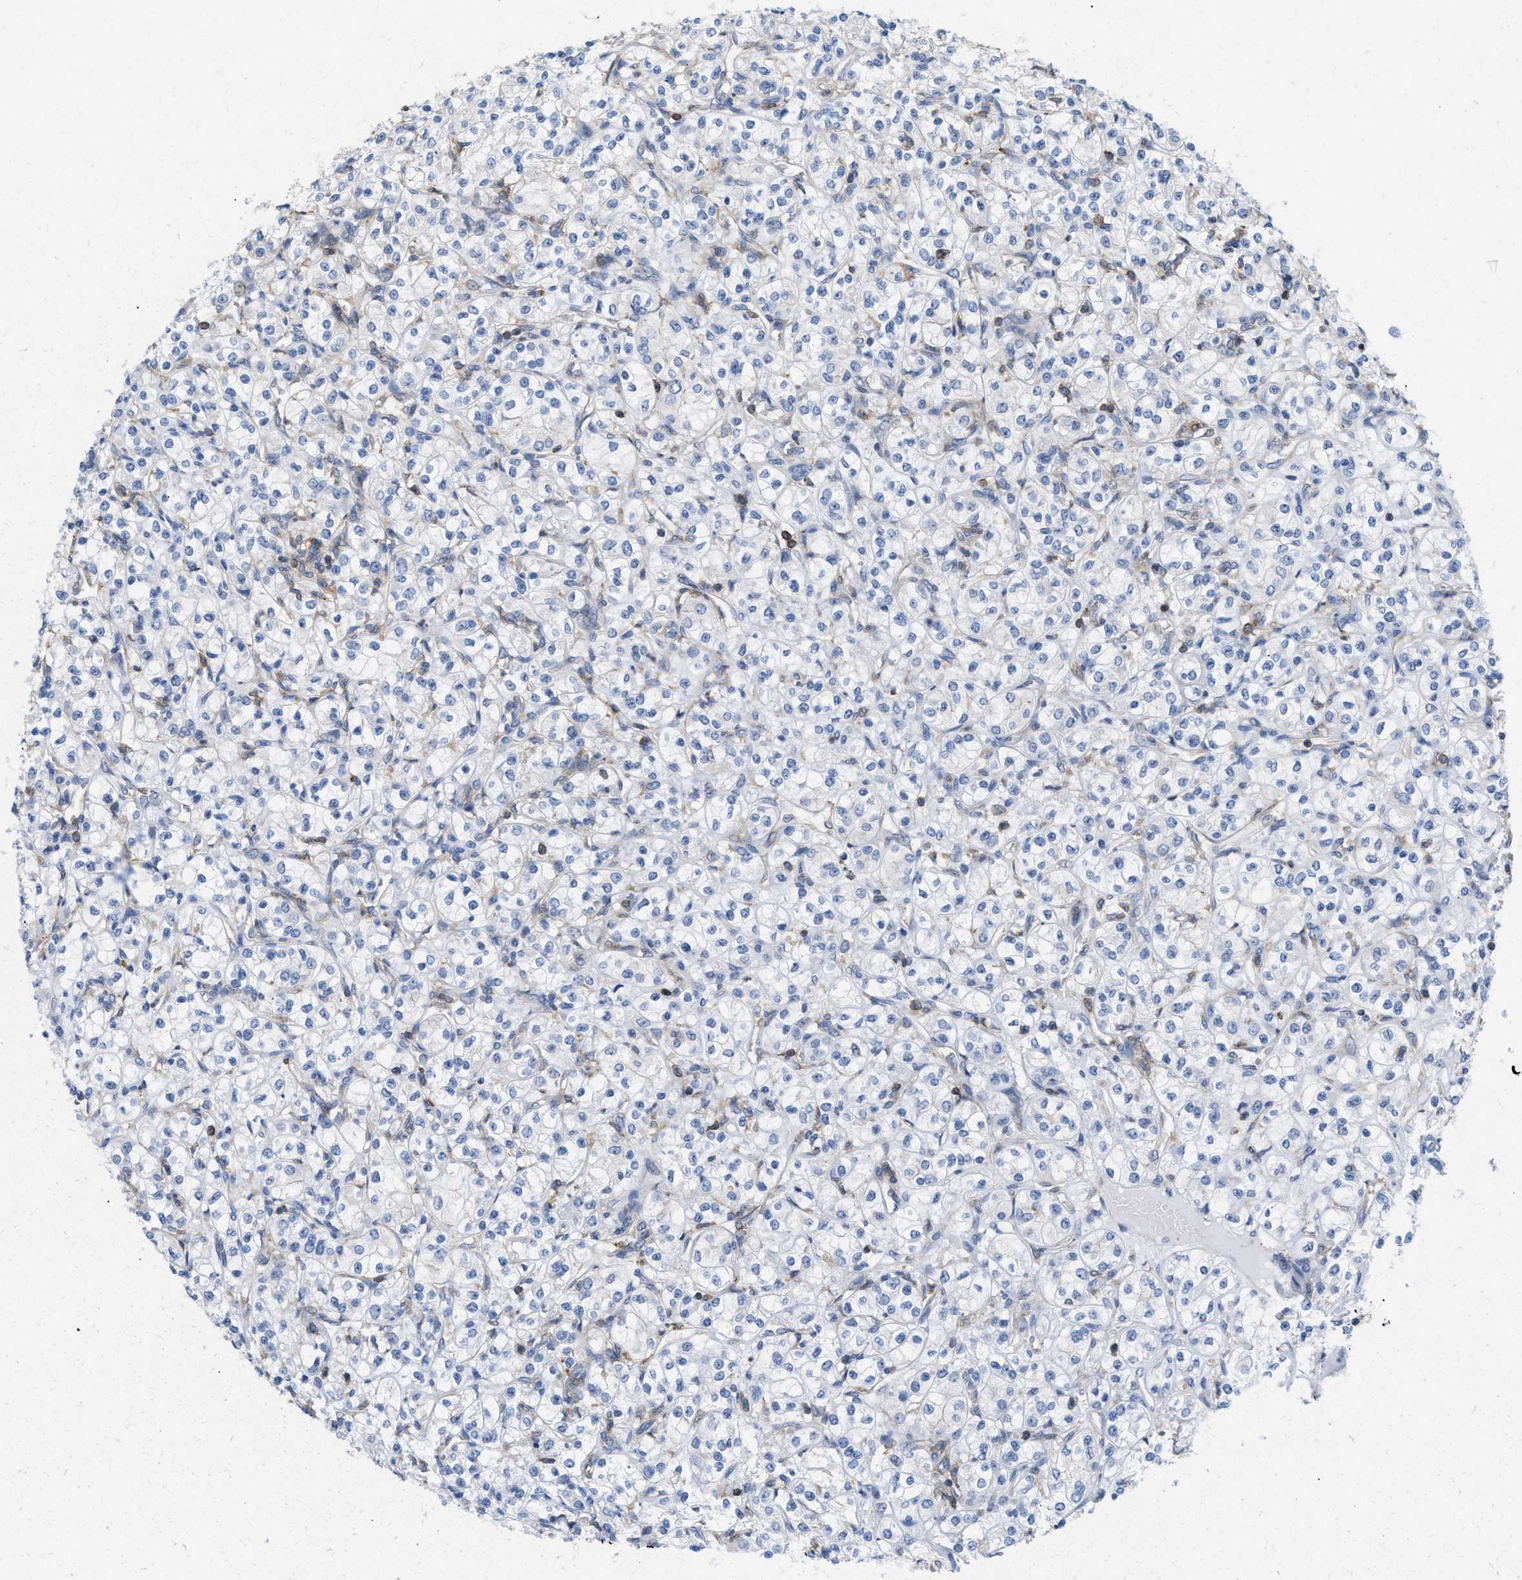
{"staining": {"intensity": "negative", "quantity": "none", "location": "none"}, "tissue": "renal cancer", "cell_type": "Tumor cells", "image_type": "cancer", "snomed": [{"axis": "morphology", "description": "Adenocarcinoma, NOS"}, {"axis": "topography", "description": "Kidney"}], "caption": "This micrograph is of adenocarcinoma (renal) stained with IHC to label a protein in brown with the nuclei are counter-stained blue. There is no staining in tumor cells. The staining was performed using DAB (3,3'-diaminobenzidine) to visualize the protein expression in brown, while the nuclei were stained in blue with hematoxylin (Magnification: 20x).", "gene": "IL16", "patient": {"sex": "male", "age": 77}}